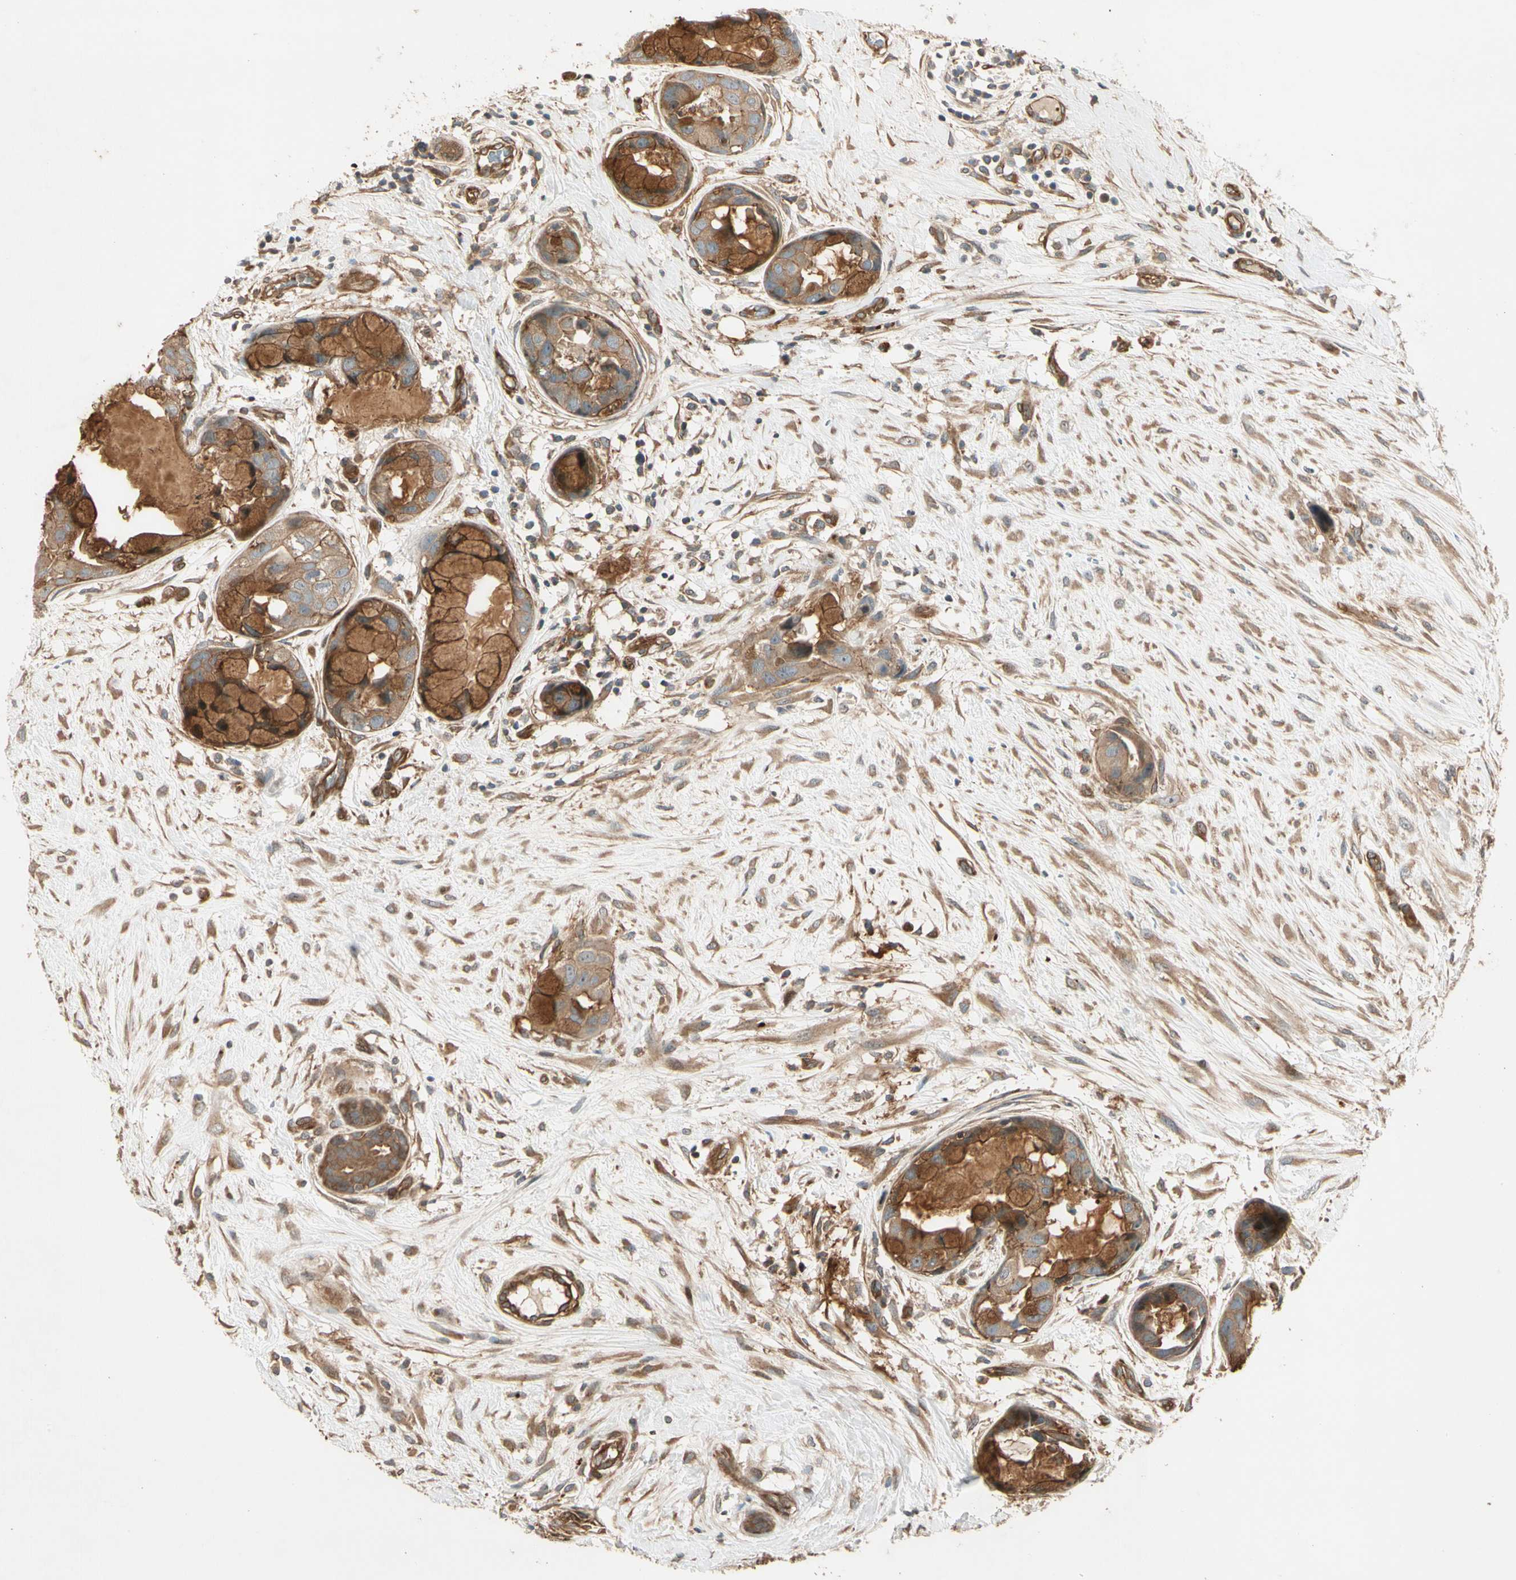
{"staining": {"intensity": "moderate", "quantity": "25%-75%", "location": "cytoplasmic/membranous"}, "tissue": "breast cancer", "cell_type": "Tumor cells", "image_type": "cancer", "snomed": [{"axis": "morphology", "description": "Duct carcinoma"}, {"axis": "topography", "description": "Breast"}], "caption": "Invasive ductal carcinoma (breast) stained with a brown dye shows moderate cytoplasmic/membranous positive staining in approximately 25%-75% of tumor cells.", "gene": "ROCK2", "patient": {"sex": "female", "age": 40}}